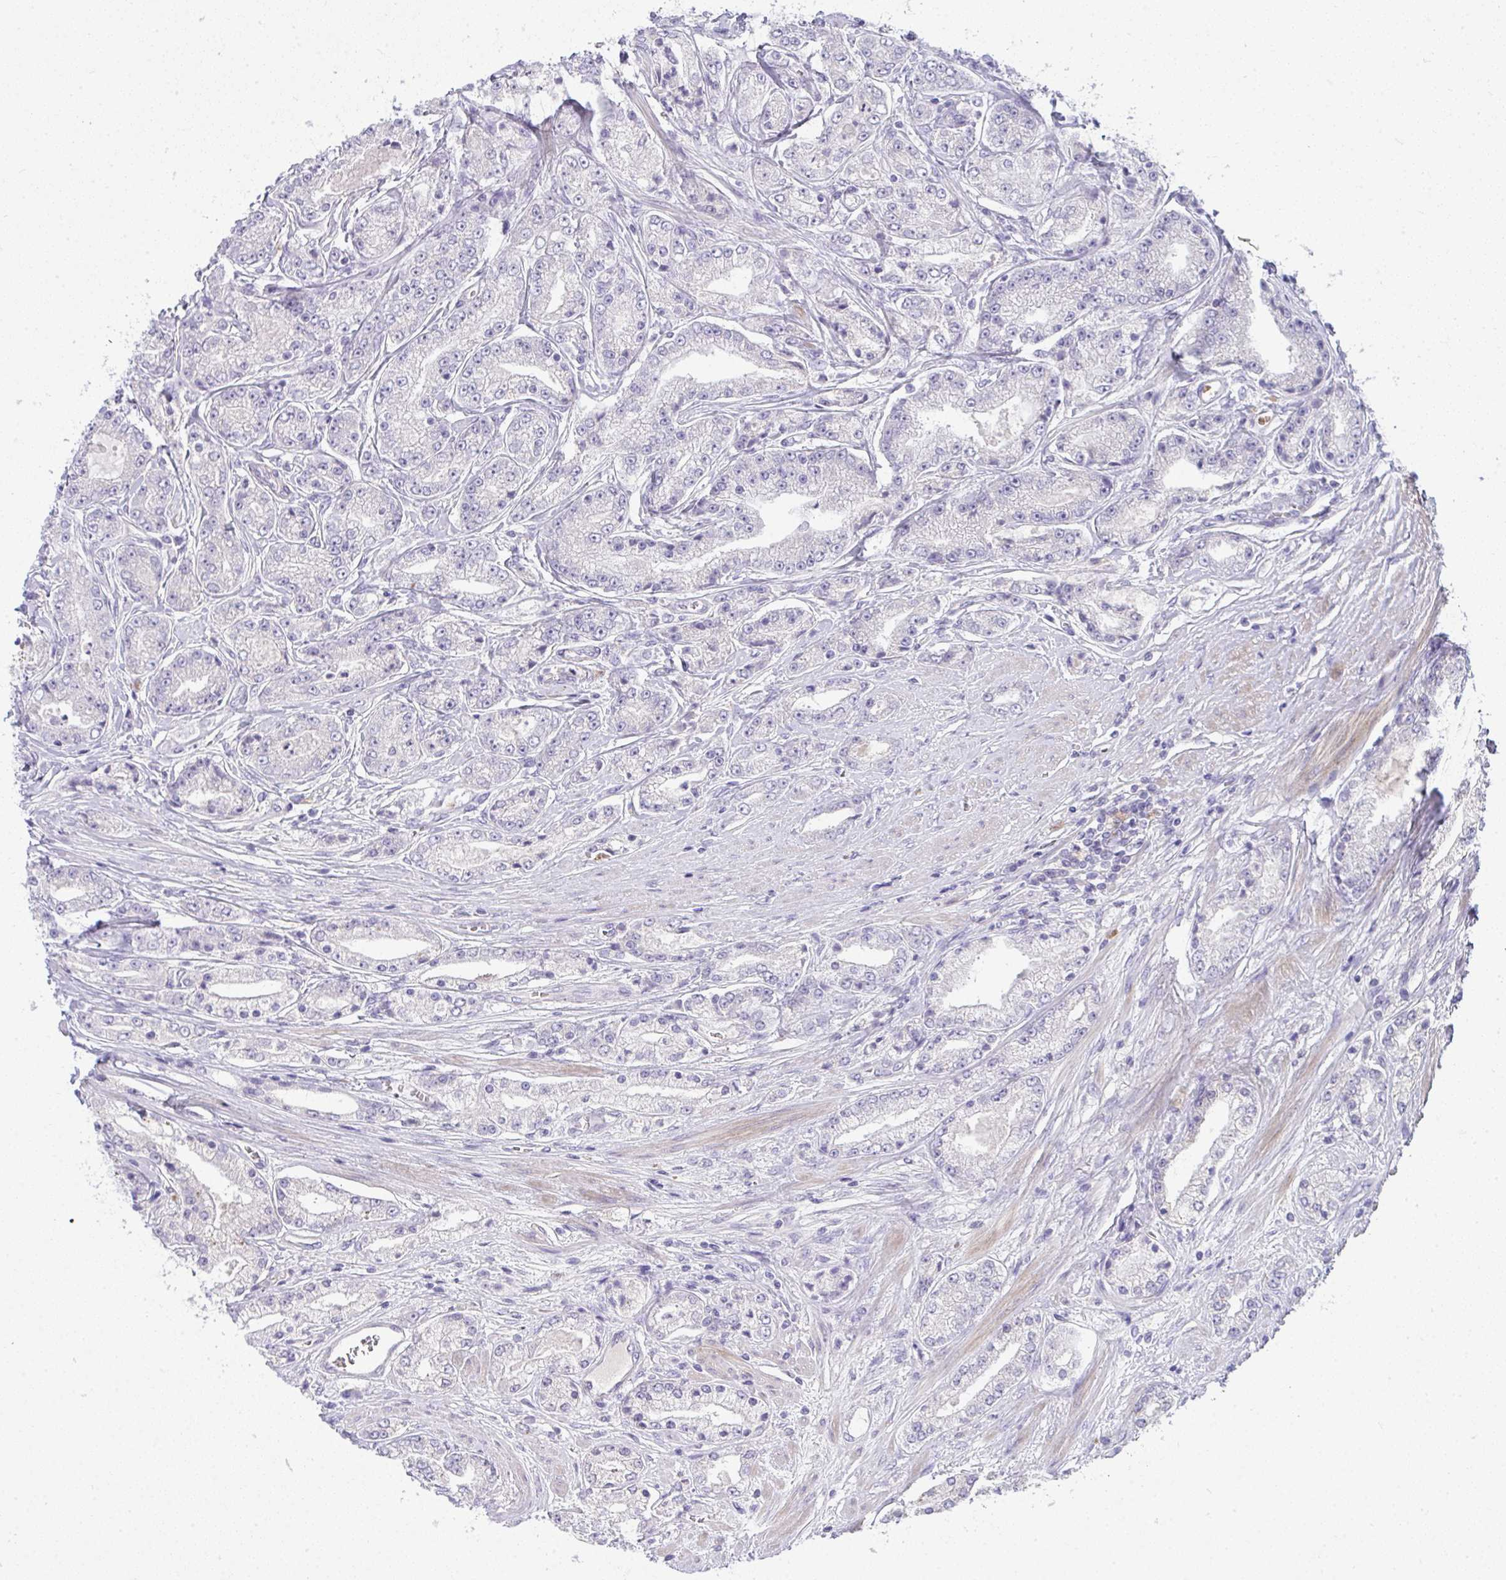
{"staining": {"intensity": "negative", "quantity": "none", "location": "none"}, "tissue": "prostate cancer", "cell_type": "Tumor cells", "image_type": "cancer", "snomed": [{"axis": "morphology", "description": "Adenocarcinoma, High grade"}, {"axis": "topography", "description": "Prostate"}], "caption": "Immunohistochemical staining of adenocarcinoma (high-grade) (prostate) demonstrates no significant positivity in tumor cells.", "gene": "SPTB", "patient": {"sex": "male", "age": 66}}